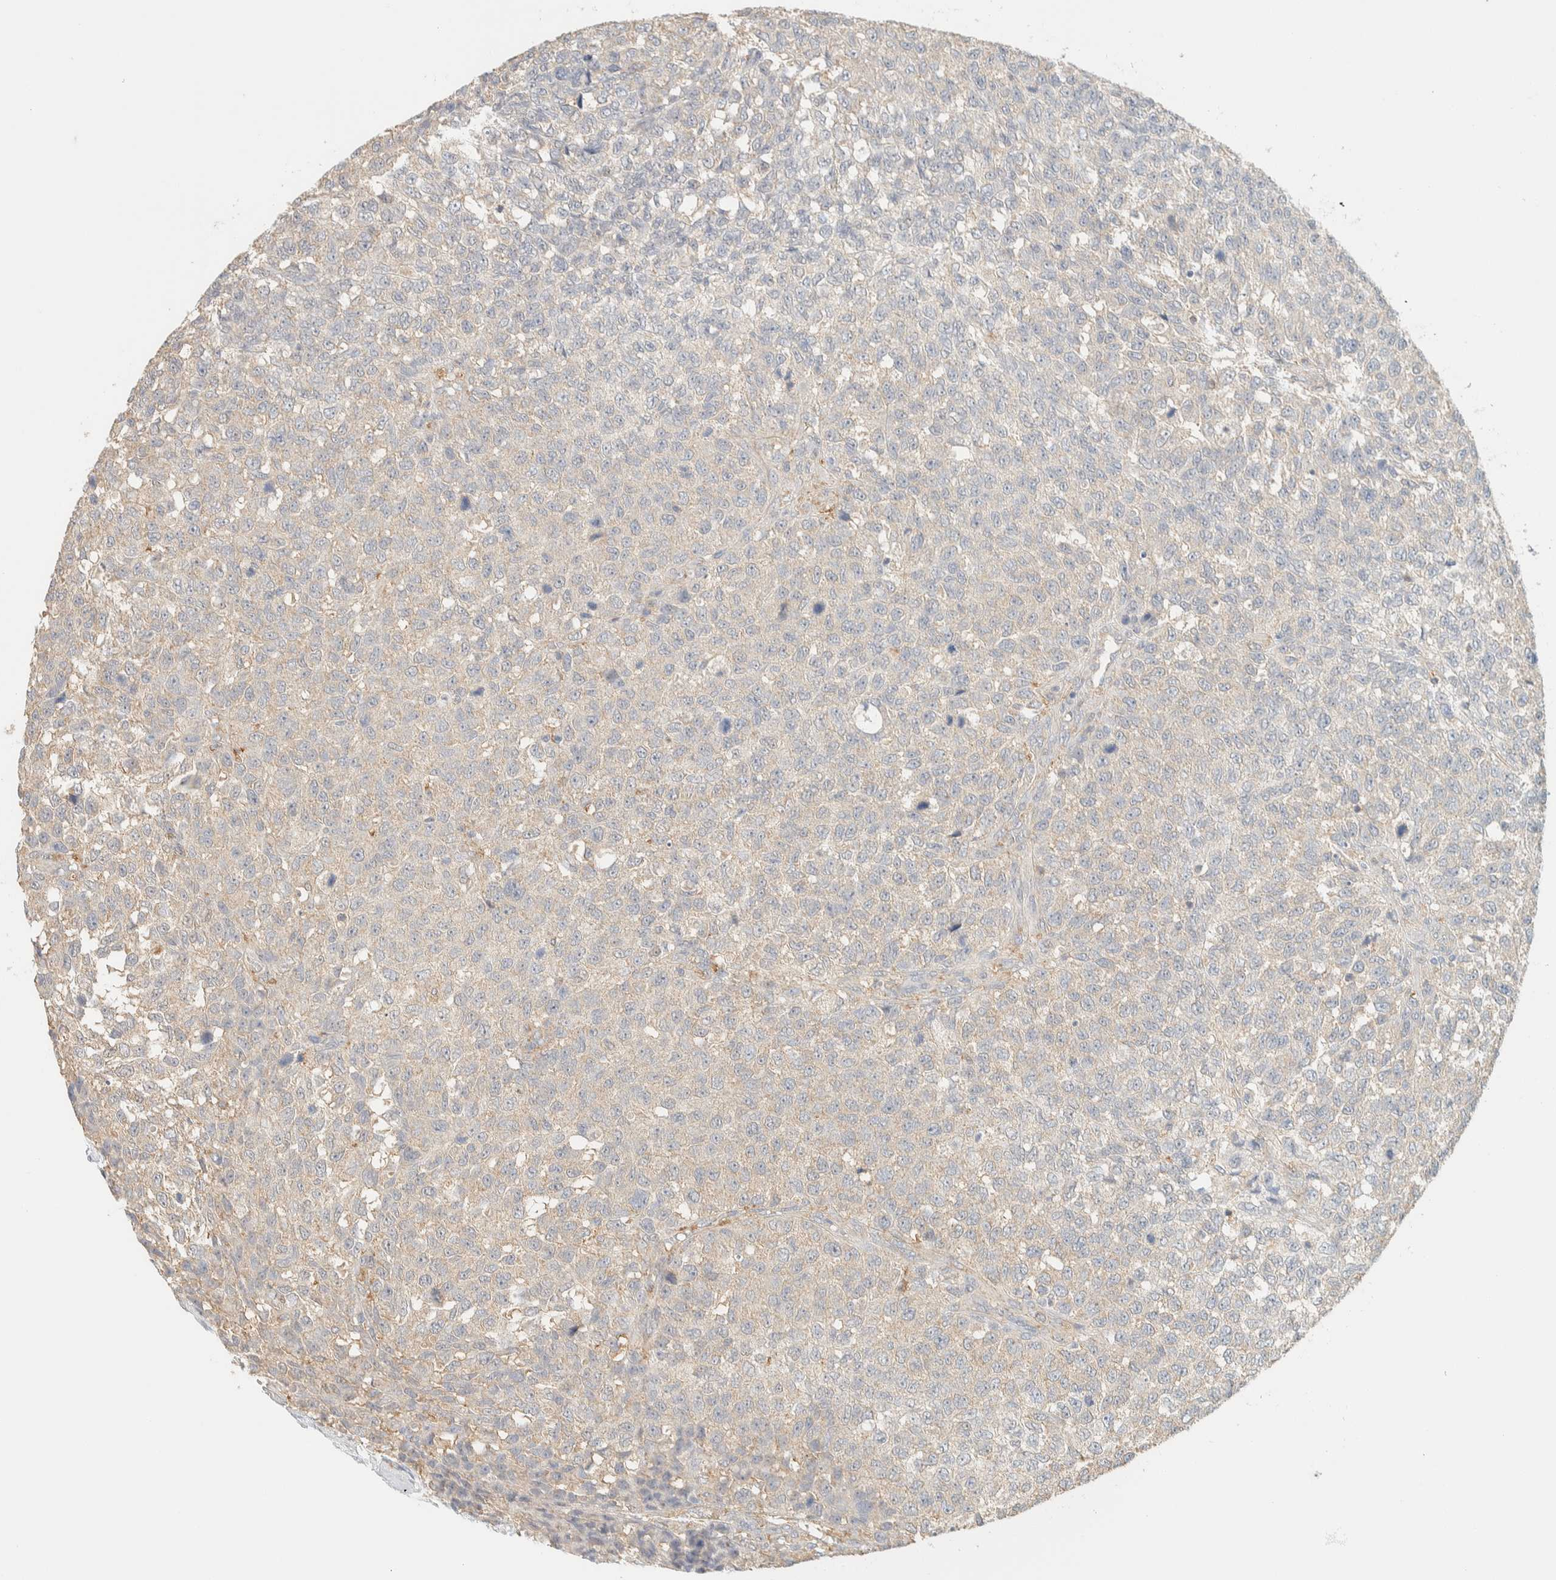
{"staining": {"intensity": "weak", "quantity": "<25%", "location": "cytoplasmic/membranous"}, "tissue": "testis cancer", "cell_type": "Tumor cells", "image_type": "cancer", "snomed": [{"axis": "morphology", "description": "Seminoma, NOS"}, {"axis": "topography", "description": "Testis"}], "caption": "A high-resolution image shows IHC staining of testis seminoma, which shows no significant positivity in tumor cells. (Brightfield microscopy of DAB (3,3'-diaminobenzidine) immunohistochemistry at high magnification).", "gene": "TBC1D8B", "patient": {"sex": "male", "age": 59}}